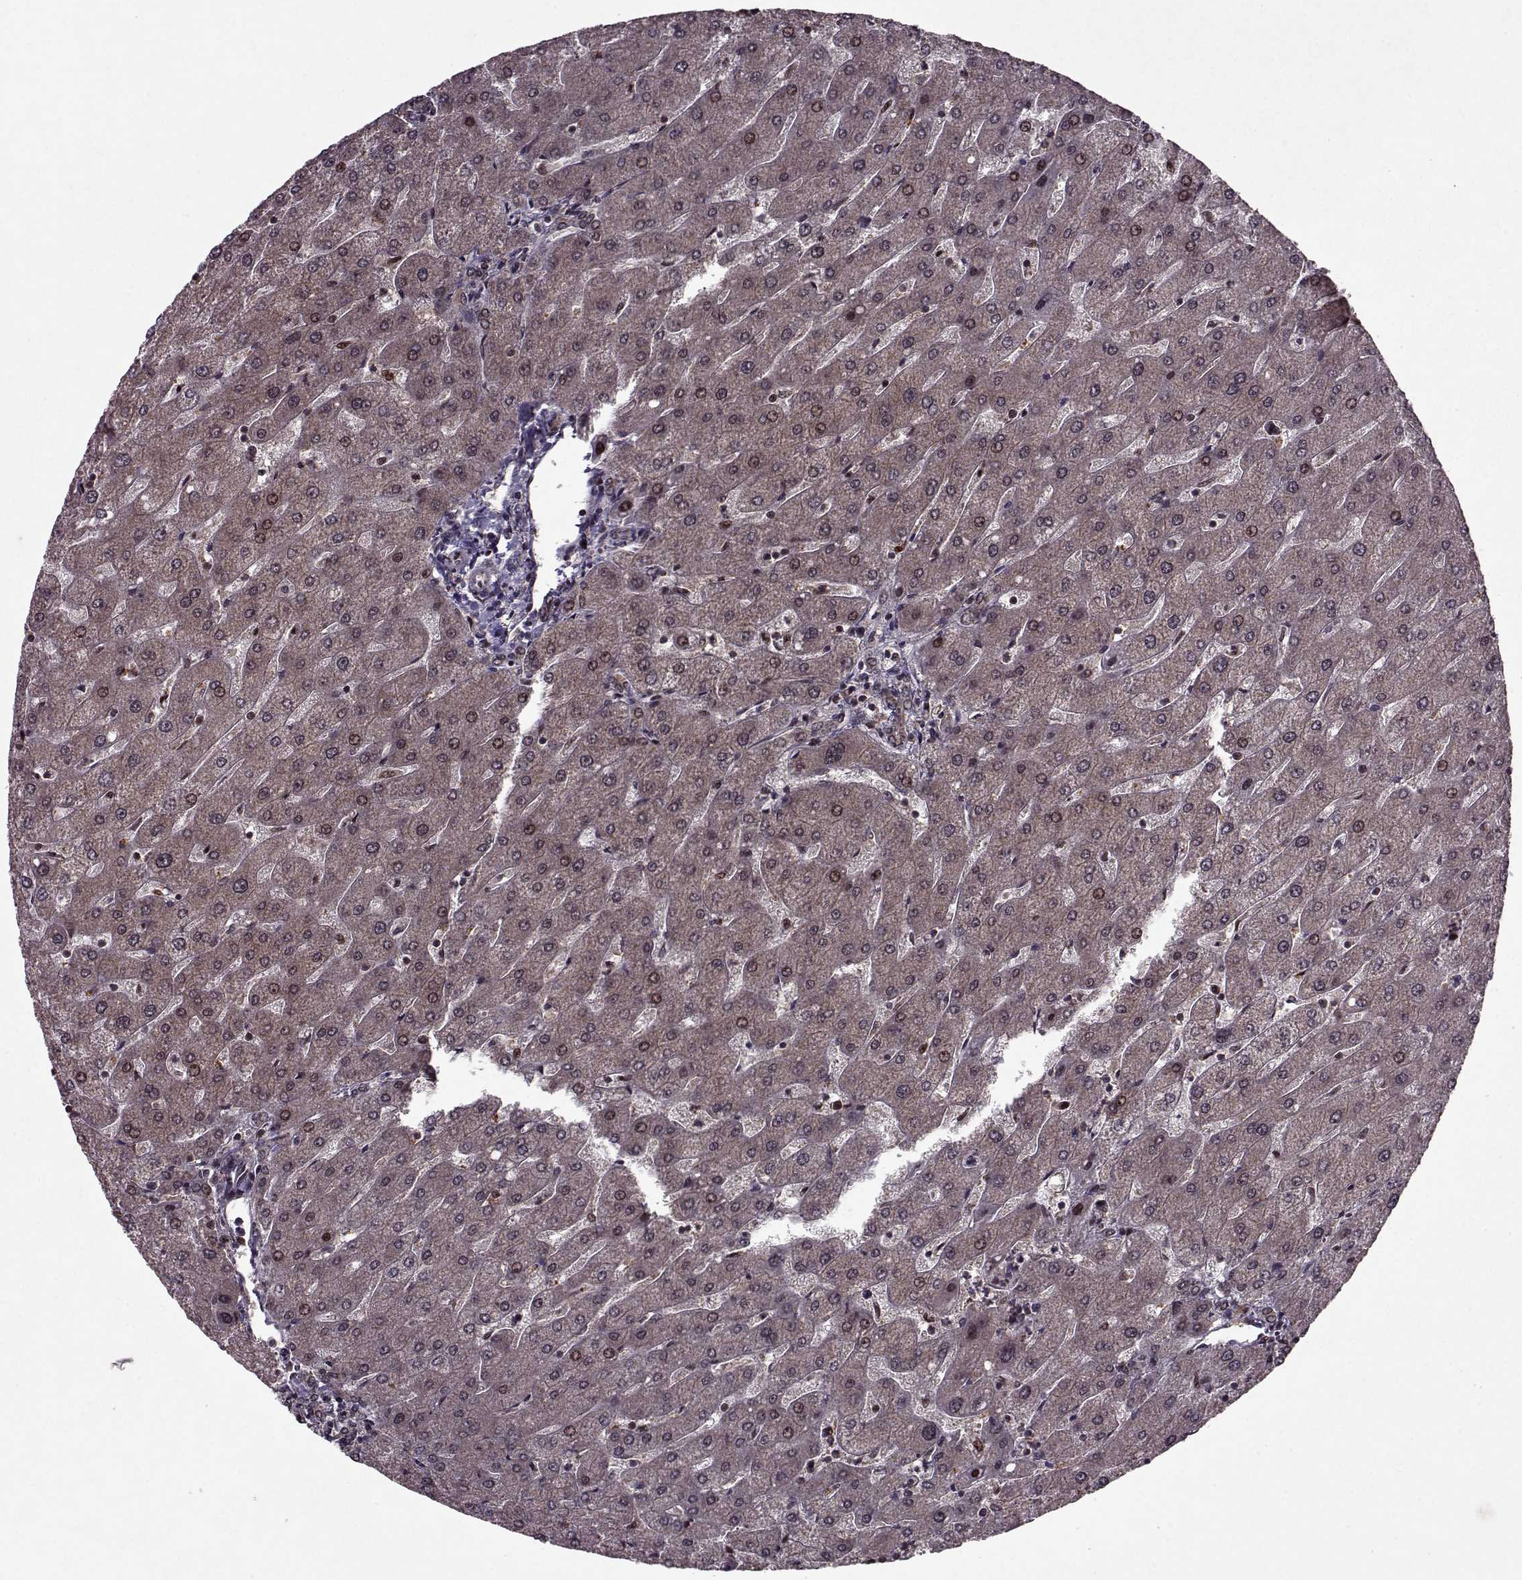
{"staining": {"intensity": "weak", "quantity": ">75%", "location": "cytoplasmic/membranous,nuclear"}, "tissue": "liver", "cell_type": "Cholangiocytes", "image_type": "normal", "snomed": [{"axis": "morphology", "description": "Normal tissue, NOS"}, {"axis": "topography", "description": "Liver"}], "caption": "Protein expression by immunohistochemistry displays weak cytoplasmic/membranous,nuclear positivity in approximately >75% of cholangiocytes in unremarkable liver.", "gene": "PSMA7", "patient": {"sex": "male", "age": 67}}